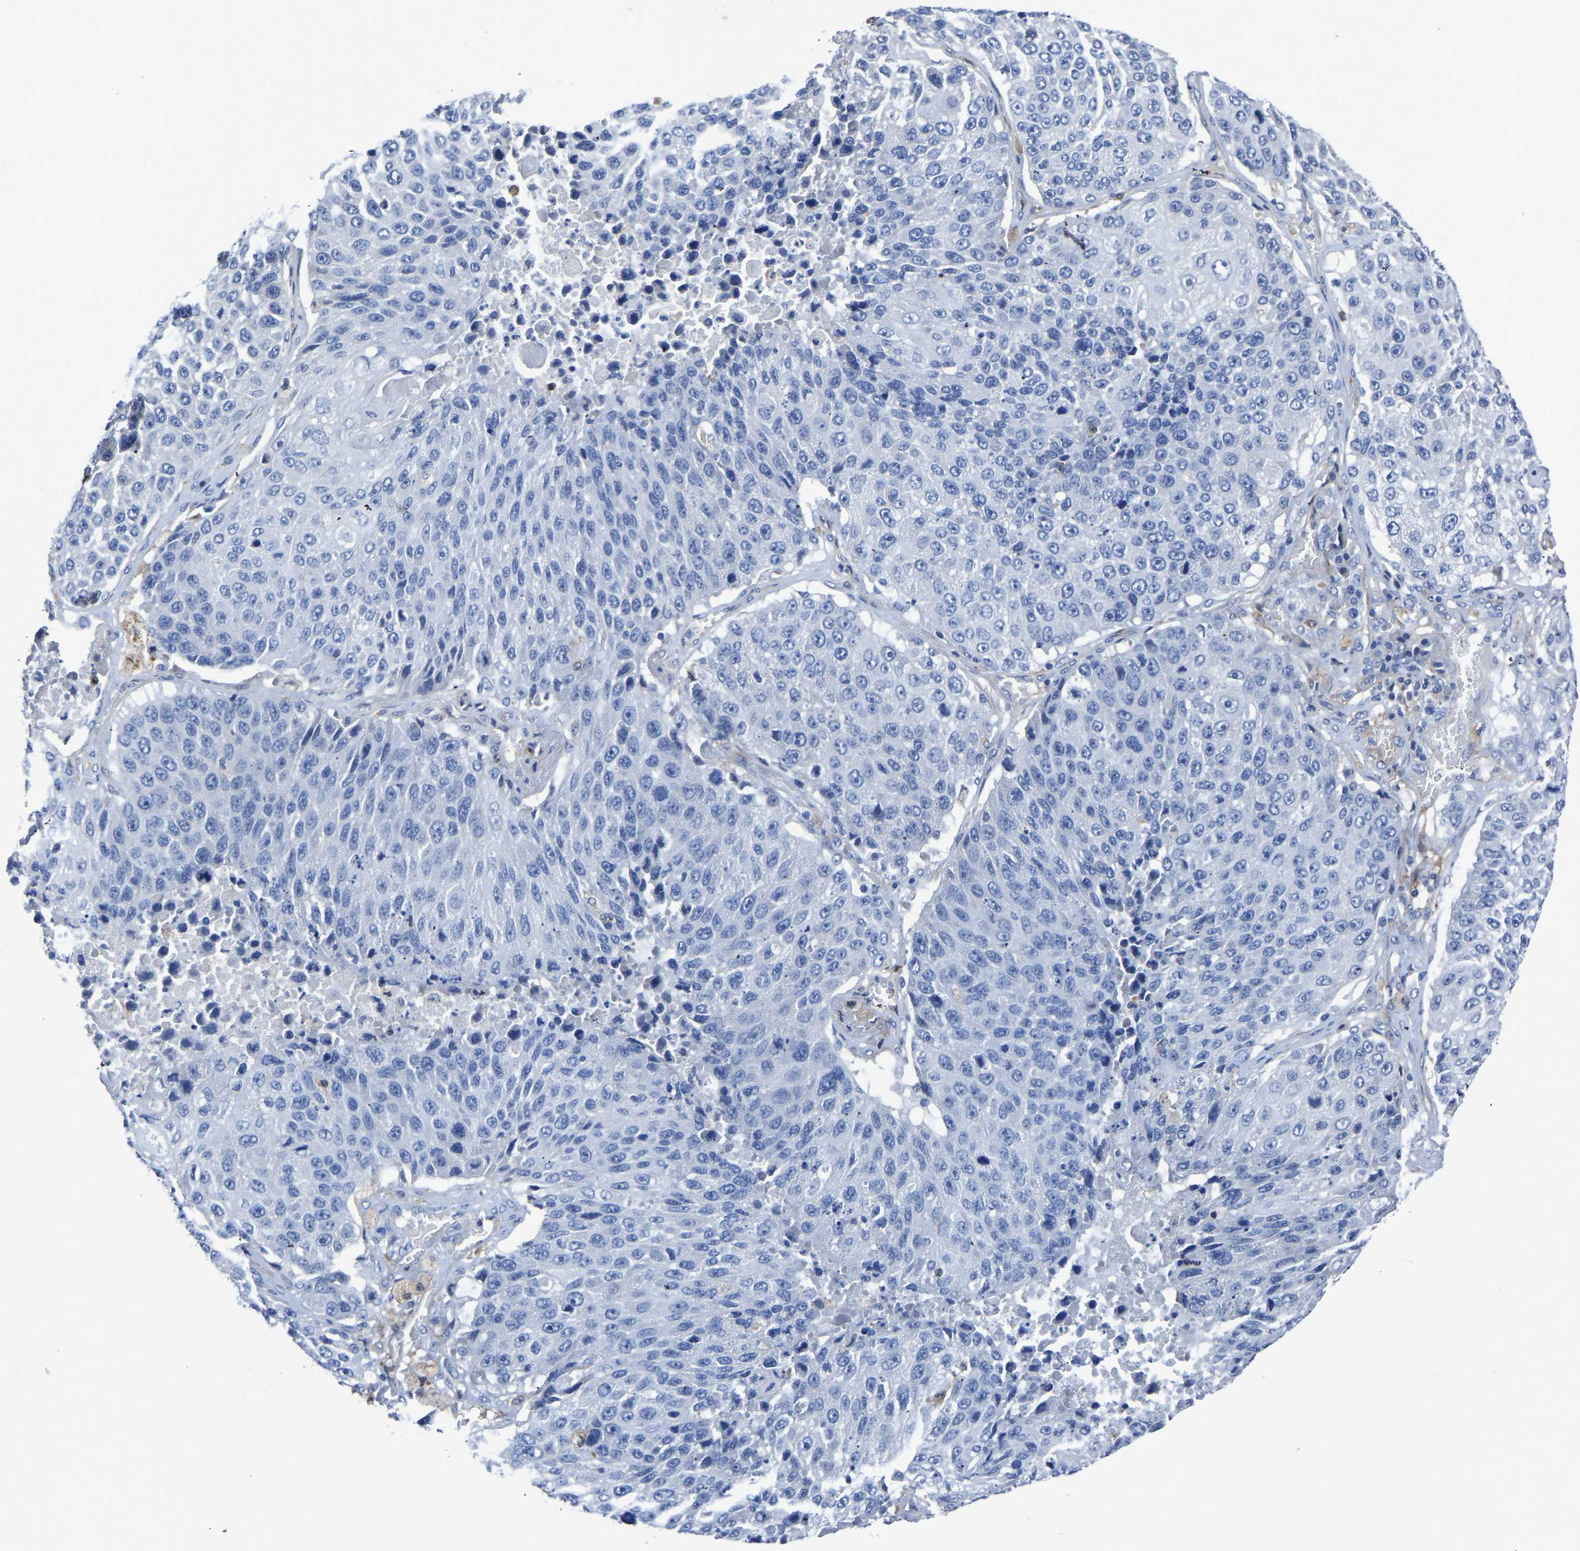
{"staining": {"intensity": "negative", "quantity": "none", "location": "none"}, "tissue": "lung cancer", "cell_type": "Tumor cells", "image_type": "cancer", "snomed": [{"axis": "morphology", "description": "Squamous cell carcinoma, NOS"}, {"axis": "topography", "description": "Lung"}], "caption": "Tumor cells are negative for brown protein staining in squamous cell carcinoma (lung). The staining is performed using DAB (3,3'-diaminobenzidine) brown chromogen with nuclei counter-stained in using hematoxylin.", "gene": "ATG2B", "patient": {"sex": "male", "age": 61}}